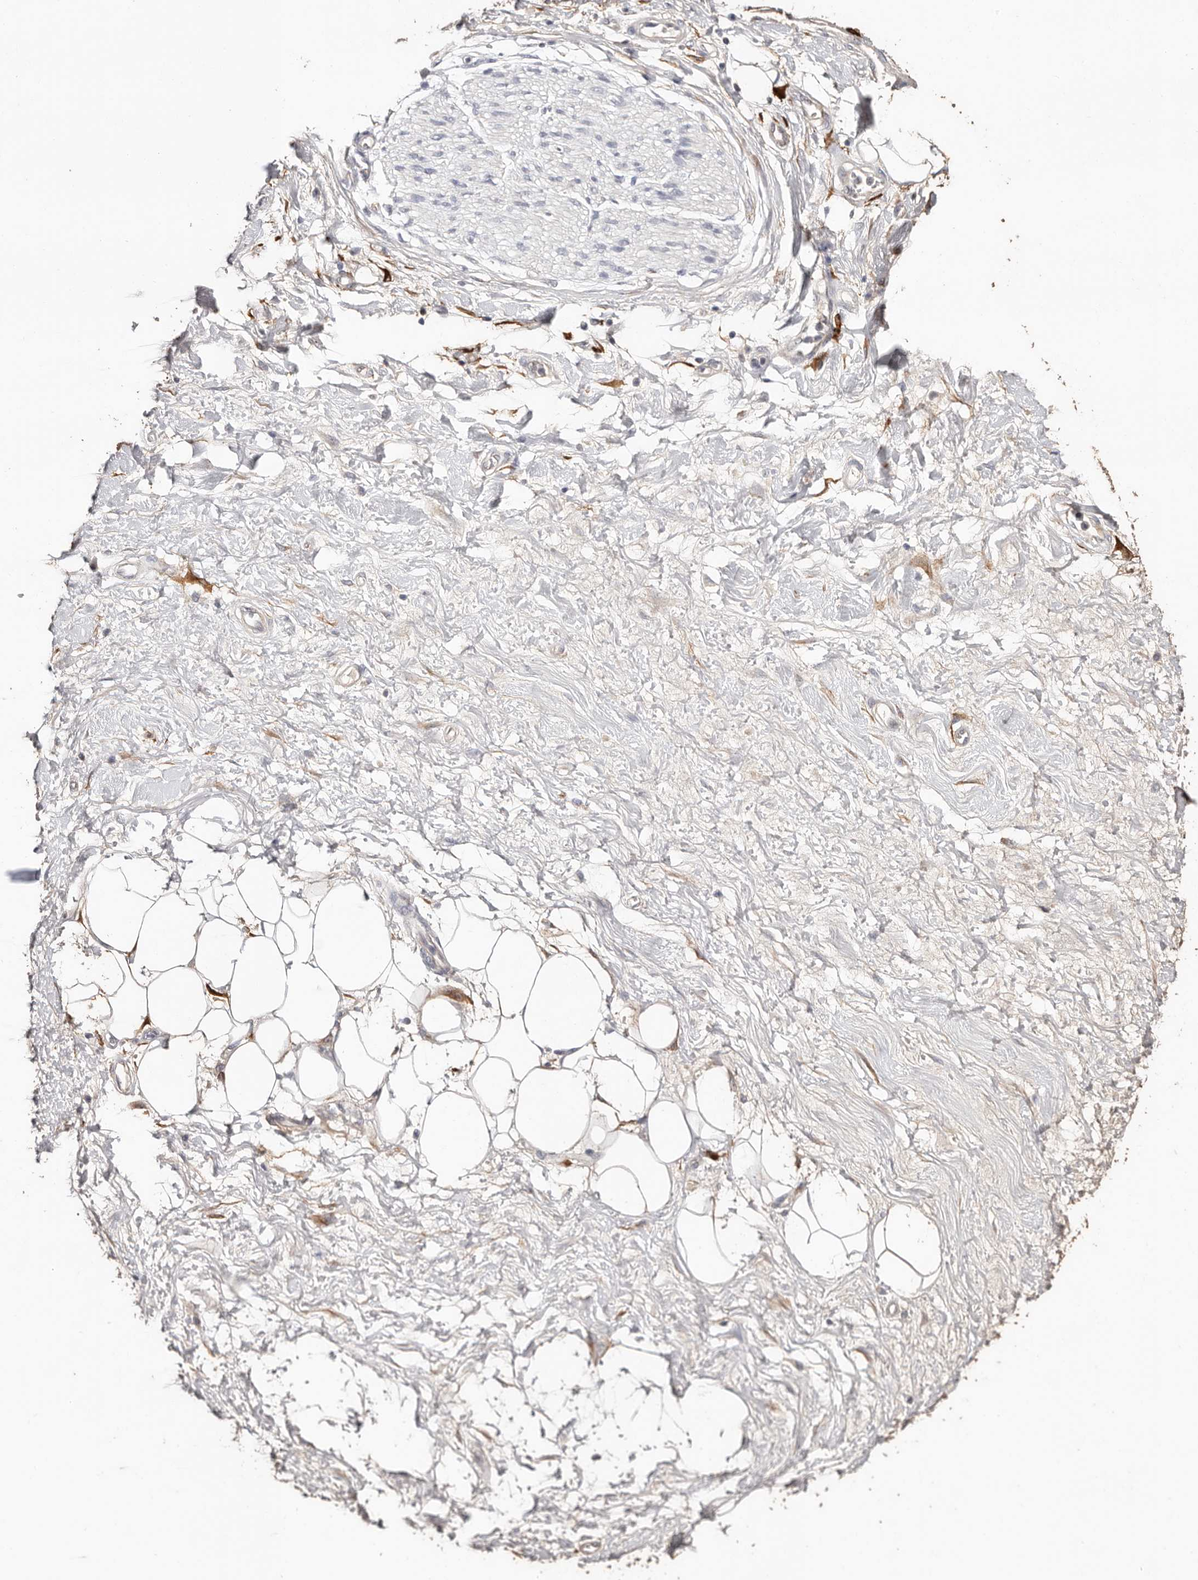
{"staining": {"intensity": "weak", "quantity": ">75%", "location": "cytoplasmic/membranous"}, "tissue": "adipose tissue", "cell_type": "Adipocytes", "image_type": "normal", "snomed": [{"axis": "morphology", "description": "Normal tissue, NOS"}, {"axis": "morphology", "description": "Adenocarcinoma, NOS"}, {"axis": "topography", "description": "Pancreas"}, {"axis": "topography", "description": "Peripheral nerve tissue"}], "caption": "Adipocytes display low levels of weak cytoplasmic/membranous positivity in about >75% of cells in normal adipose tissue. The staining was performed using DAB (3,3'-diaminobenzidine) to visualize the protein expression in brown, while the nuclei were stained in blue with hematoxylin (Magnification: 20x).", "gene": "TGM2", "patient": {"sex": "male", "age": 59}}